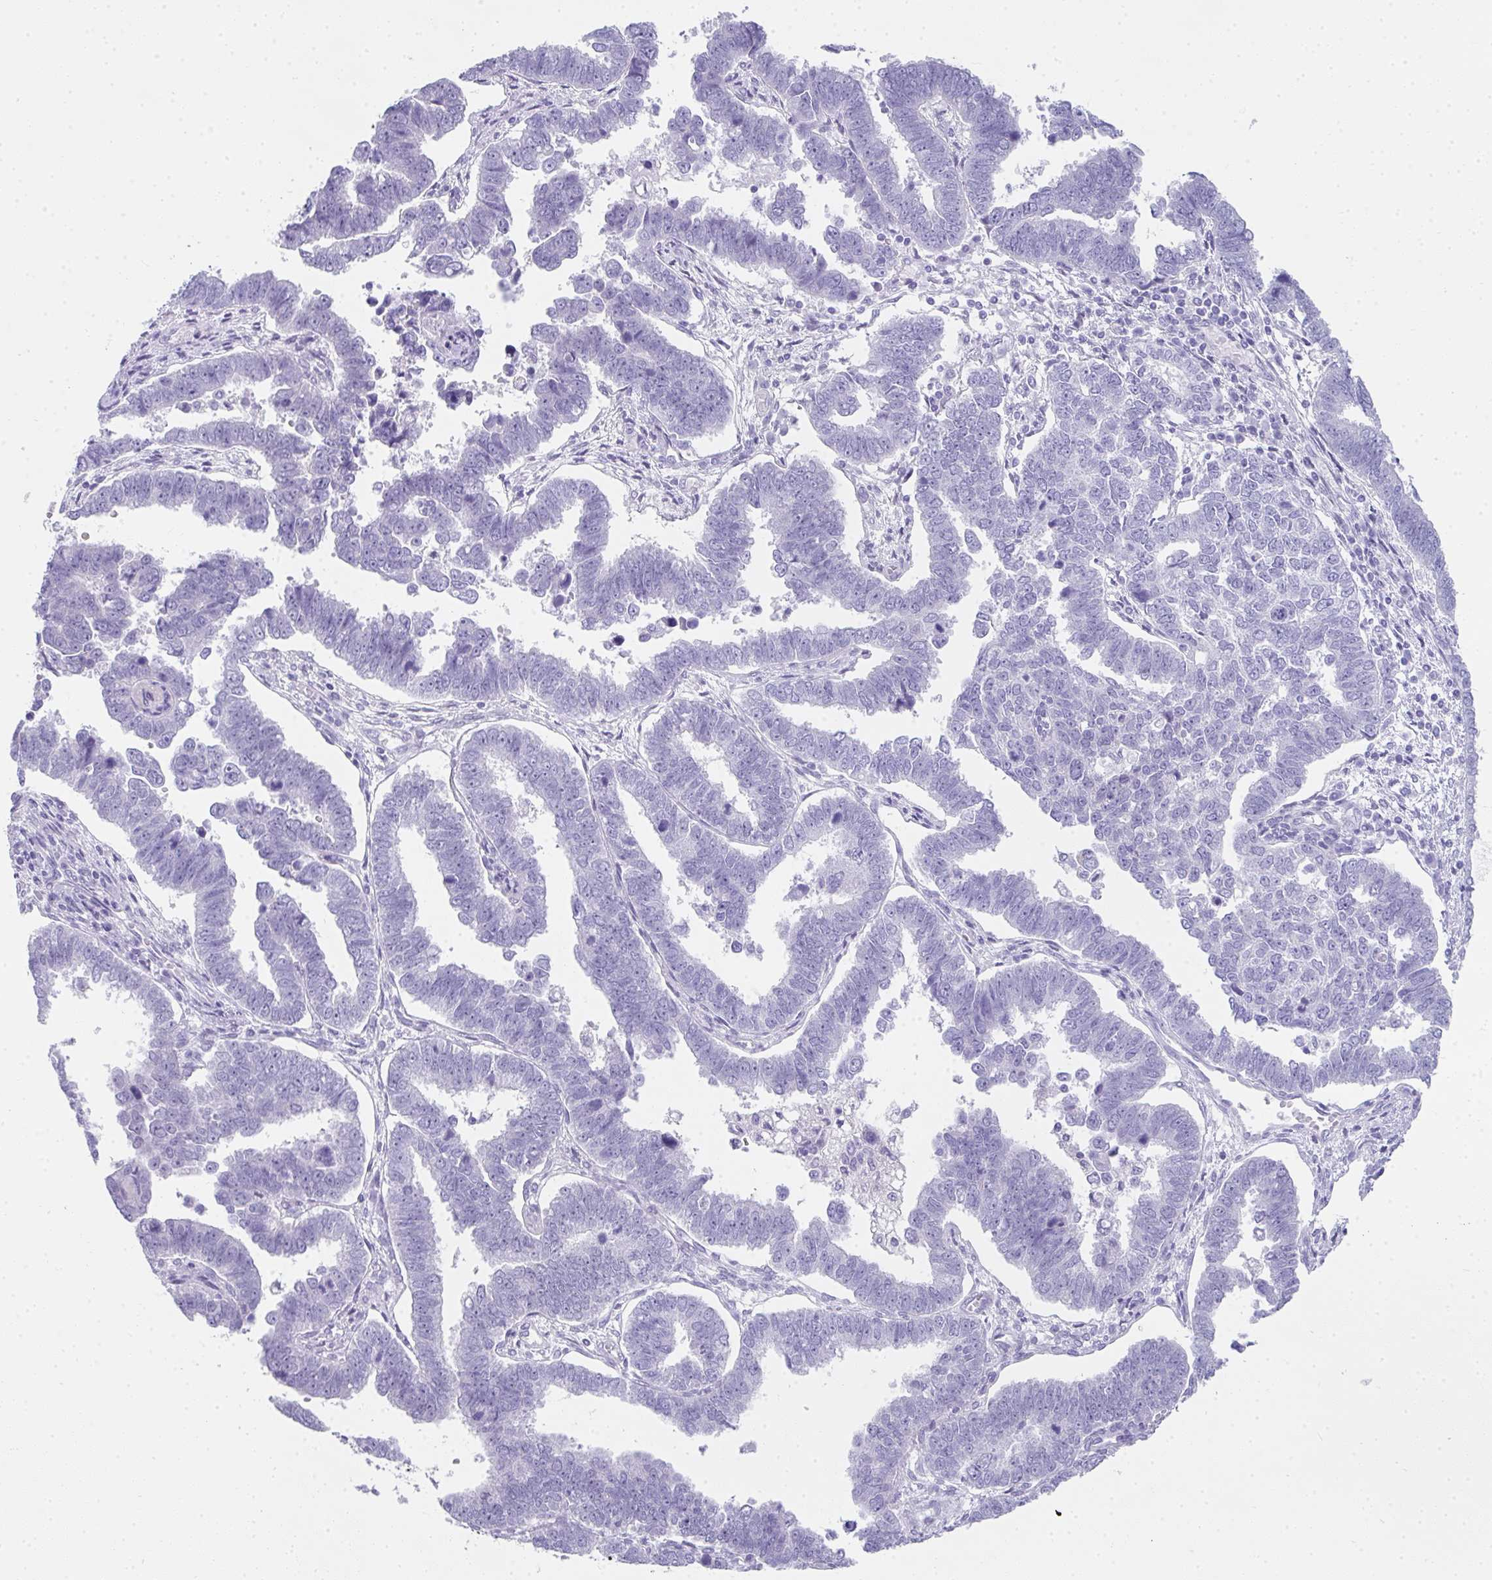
{"staining": {"intensity": "negative", "quantity": "none", "location": "none"}, "tissue": "endometrial cancer", "cell_type": "Tumor cells", "image_type": "cancer", "snomed": [{"axis": "morphology", "description": "Adenocarcinoma, NOS"}, {"axis": "topography", "description": "Endometrium"}], "caption": "Immunohistochemistry (IHC) photomicrograph of neoplastic tissue: human endometrial cancer stained with DAB demonstrates no significant protein staining in tumor cells.", "gene": "RLF", "patient": {"sex": "female", "age": 75}}